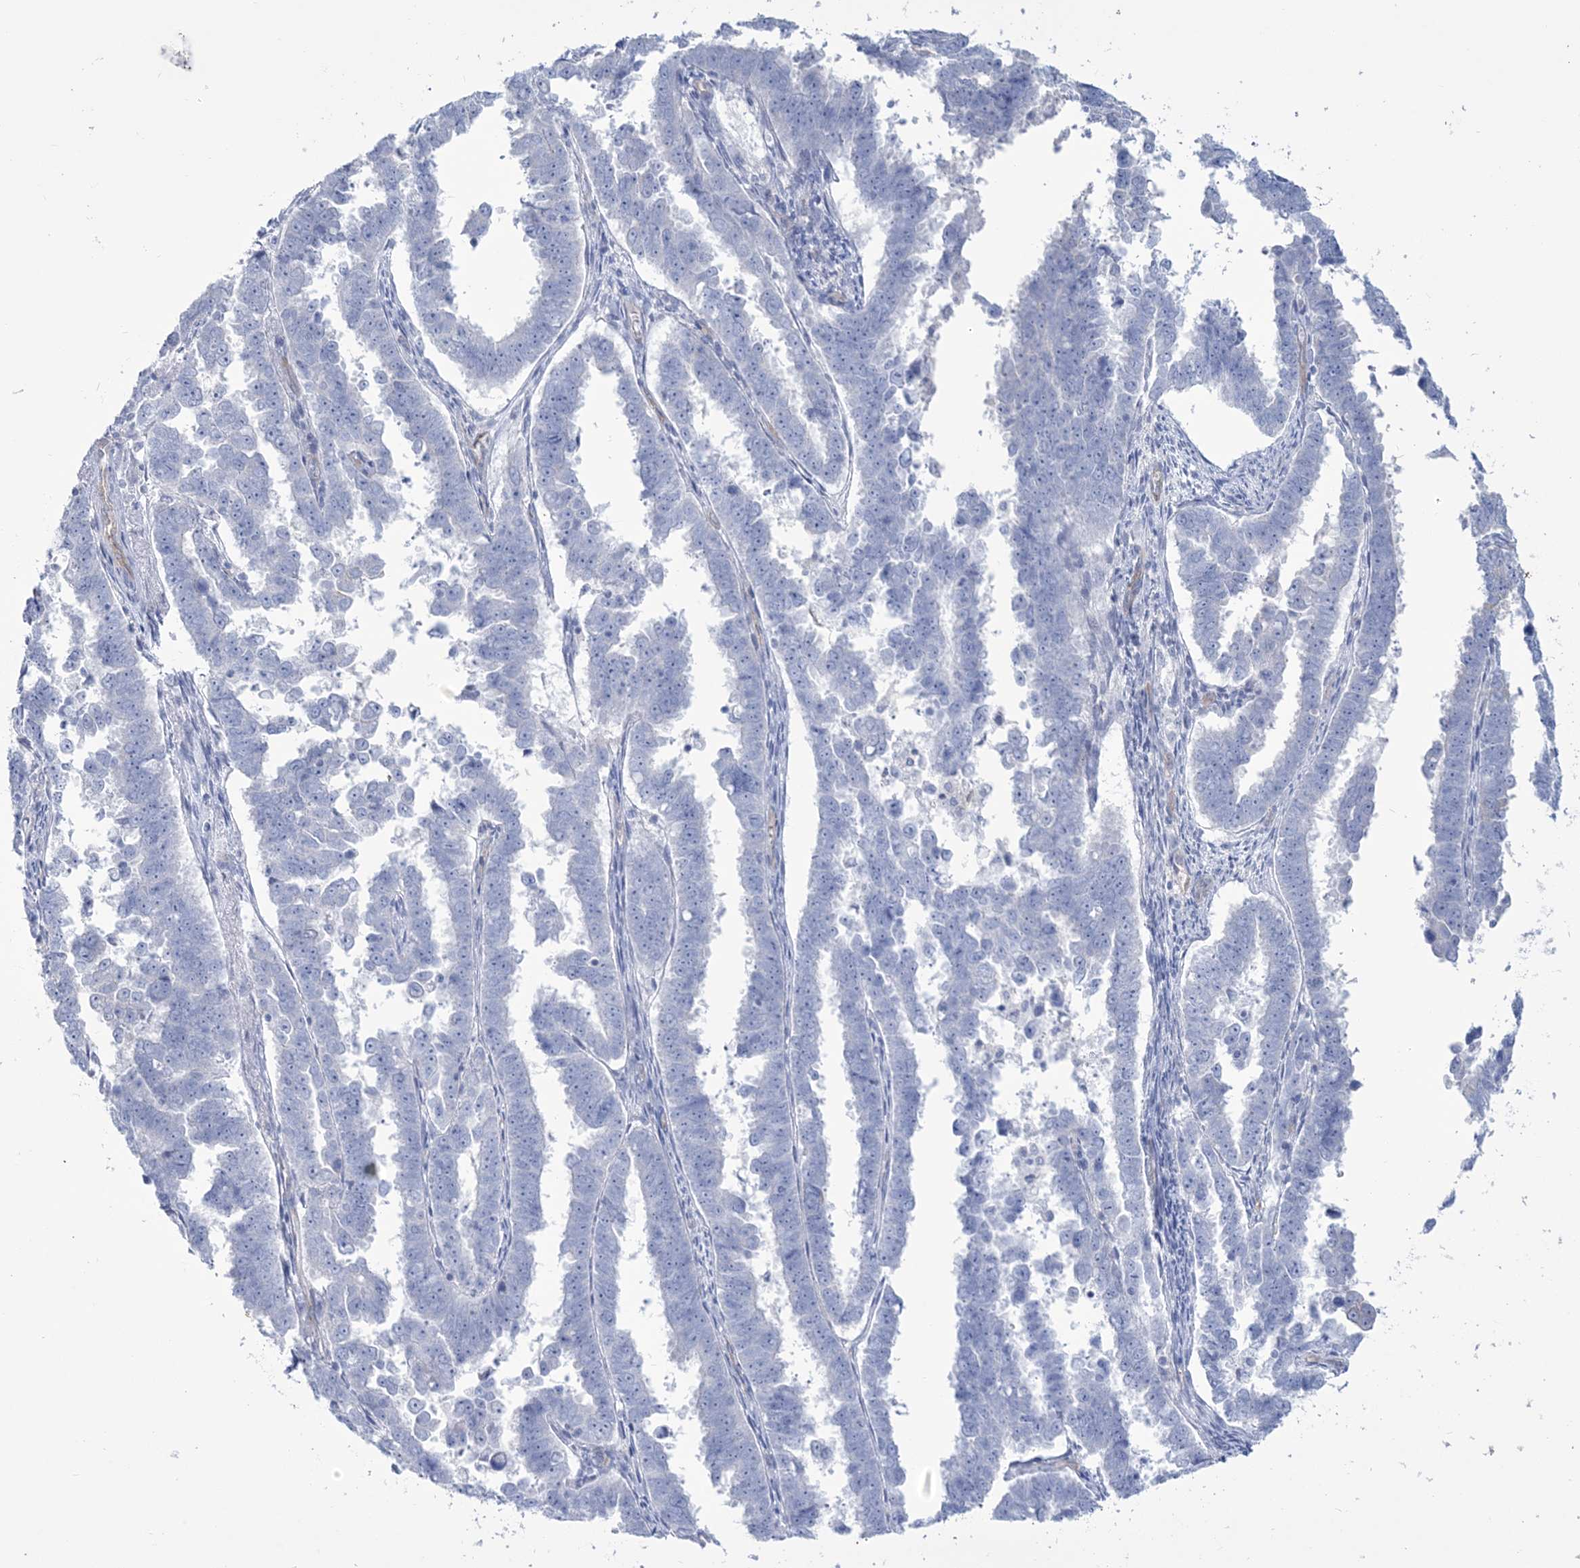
{"staining": {"intensity": "negative", "quantity": "none", "location": "none"}, "tissue": "endometrial cancer", "cell_type": "Tumor cells", "image_type": "cancer", "snomed": [{"axis": "morphology", "description": "Adenocarcinoma, NOS"}, {"axis": "topography", "description": "Endometrium"}], "caption": "Tumor cells are negative for protein expression in human adenocarcinoma (endometrial).", "gene": "RAB11FIP5", "patient": {"sex": "female", "age": 75}}